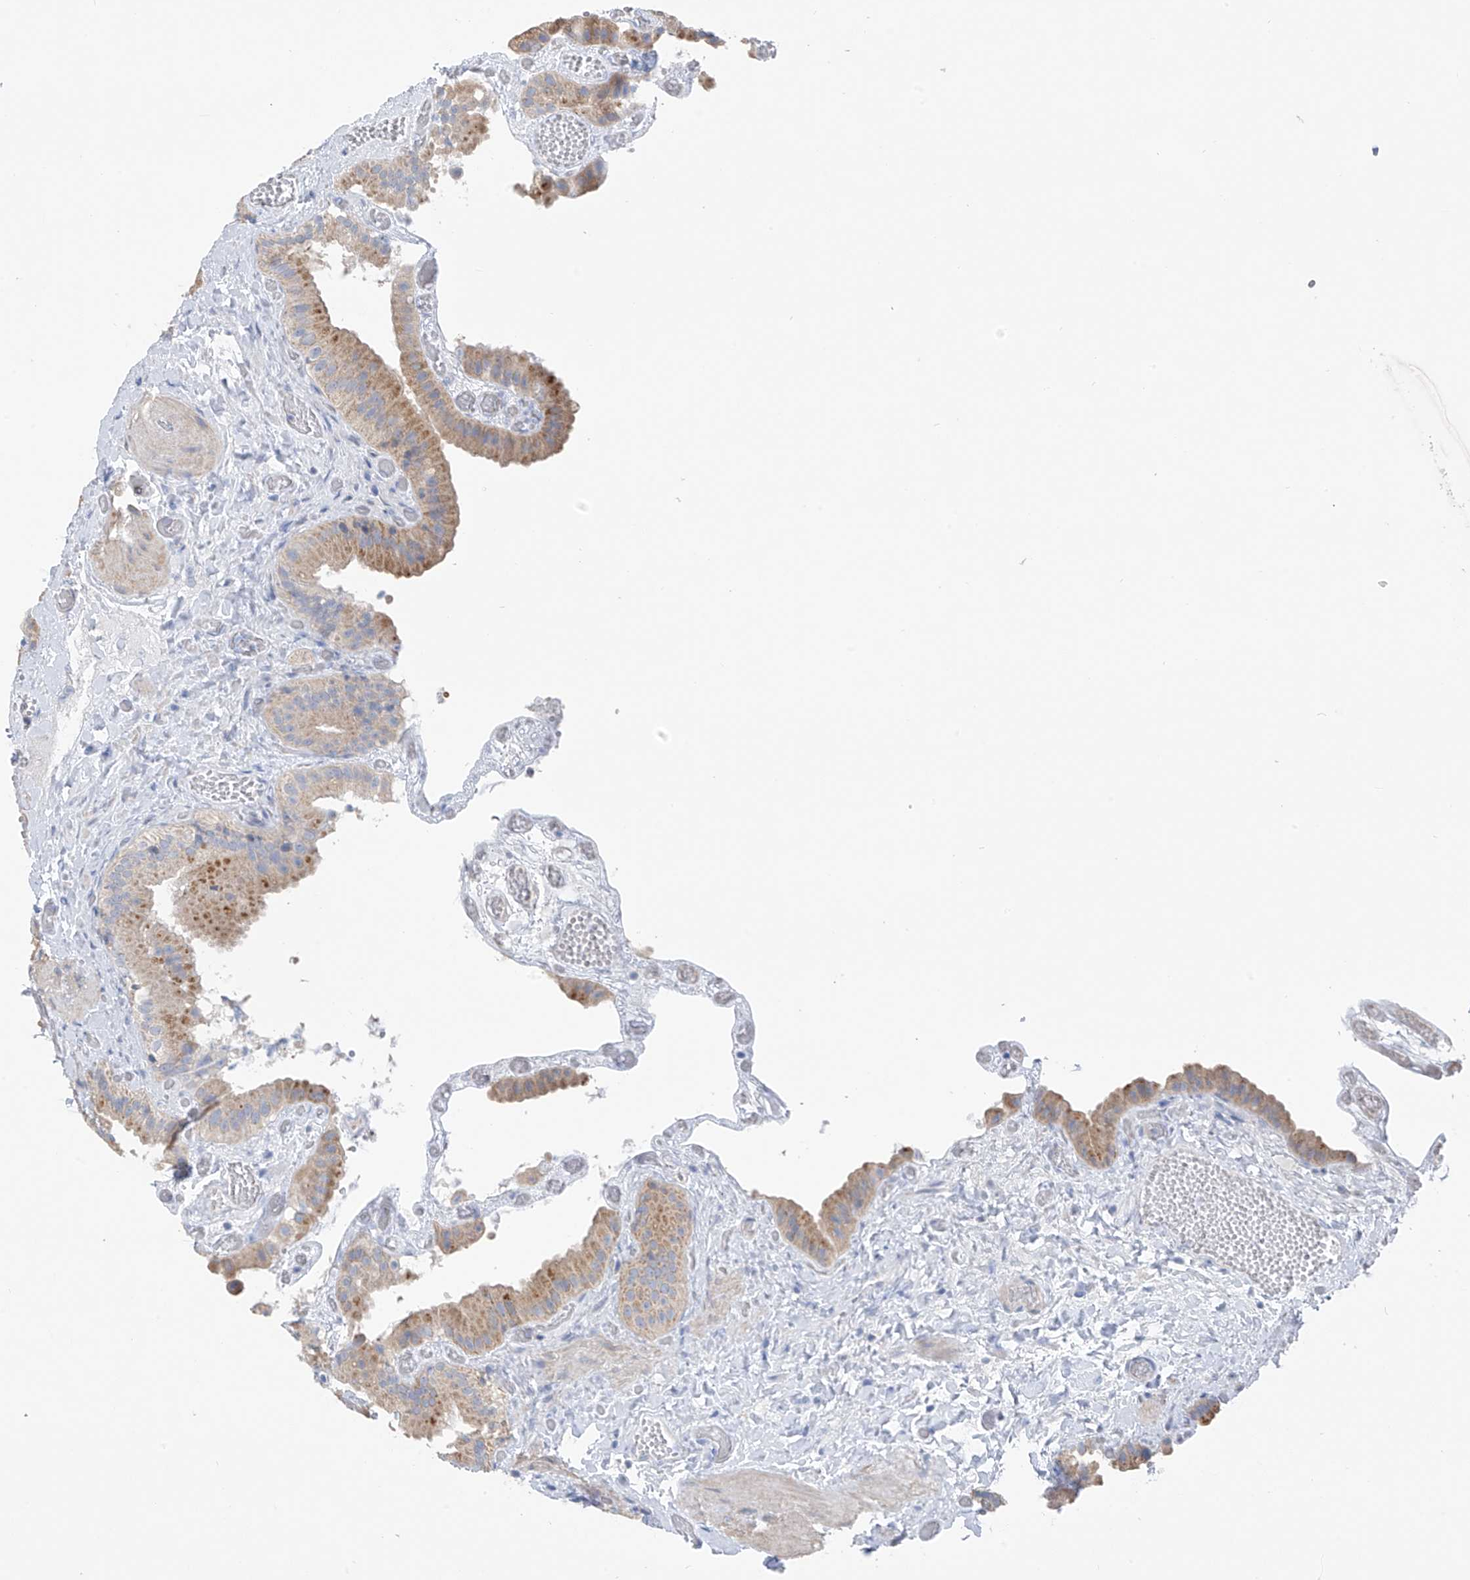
{"staining": {"intensity": "moderate", "quantity": "25%-75%", "location": "cytoplasmic/membranous"}, "tissue": "gallbladder", "cell_type": "Glandular cells", "image_type": "normal", "snomed": [{"axis": "morphology", "description": "Normal tissue, NOS"}, {"axis": "topography", "description": "Gallbladder"}], "caption": "Glandular cells demonstrate medium levels of moderate cytoplasmic/membranous staining in approximately 25%-75% of cells in normal gallbladder. The staining is performed using DAB brown chromogen to label protein expression. The nuclei are counter-stained blue using hematoxylin.", "gene": "SYN3", "patient": {"sex": "female", "age": 64}}